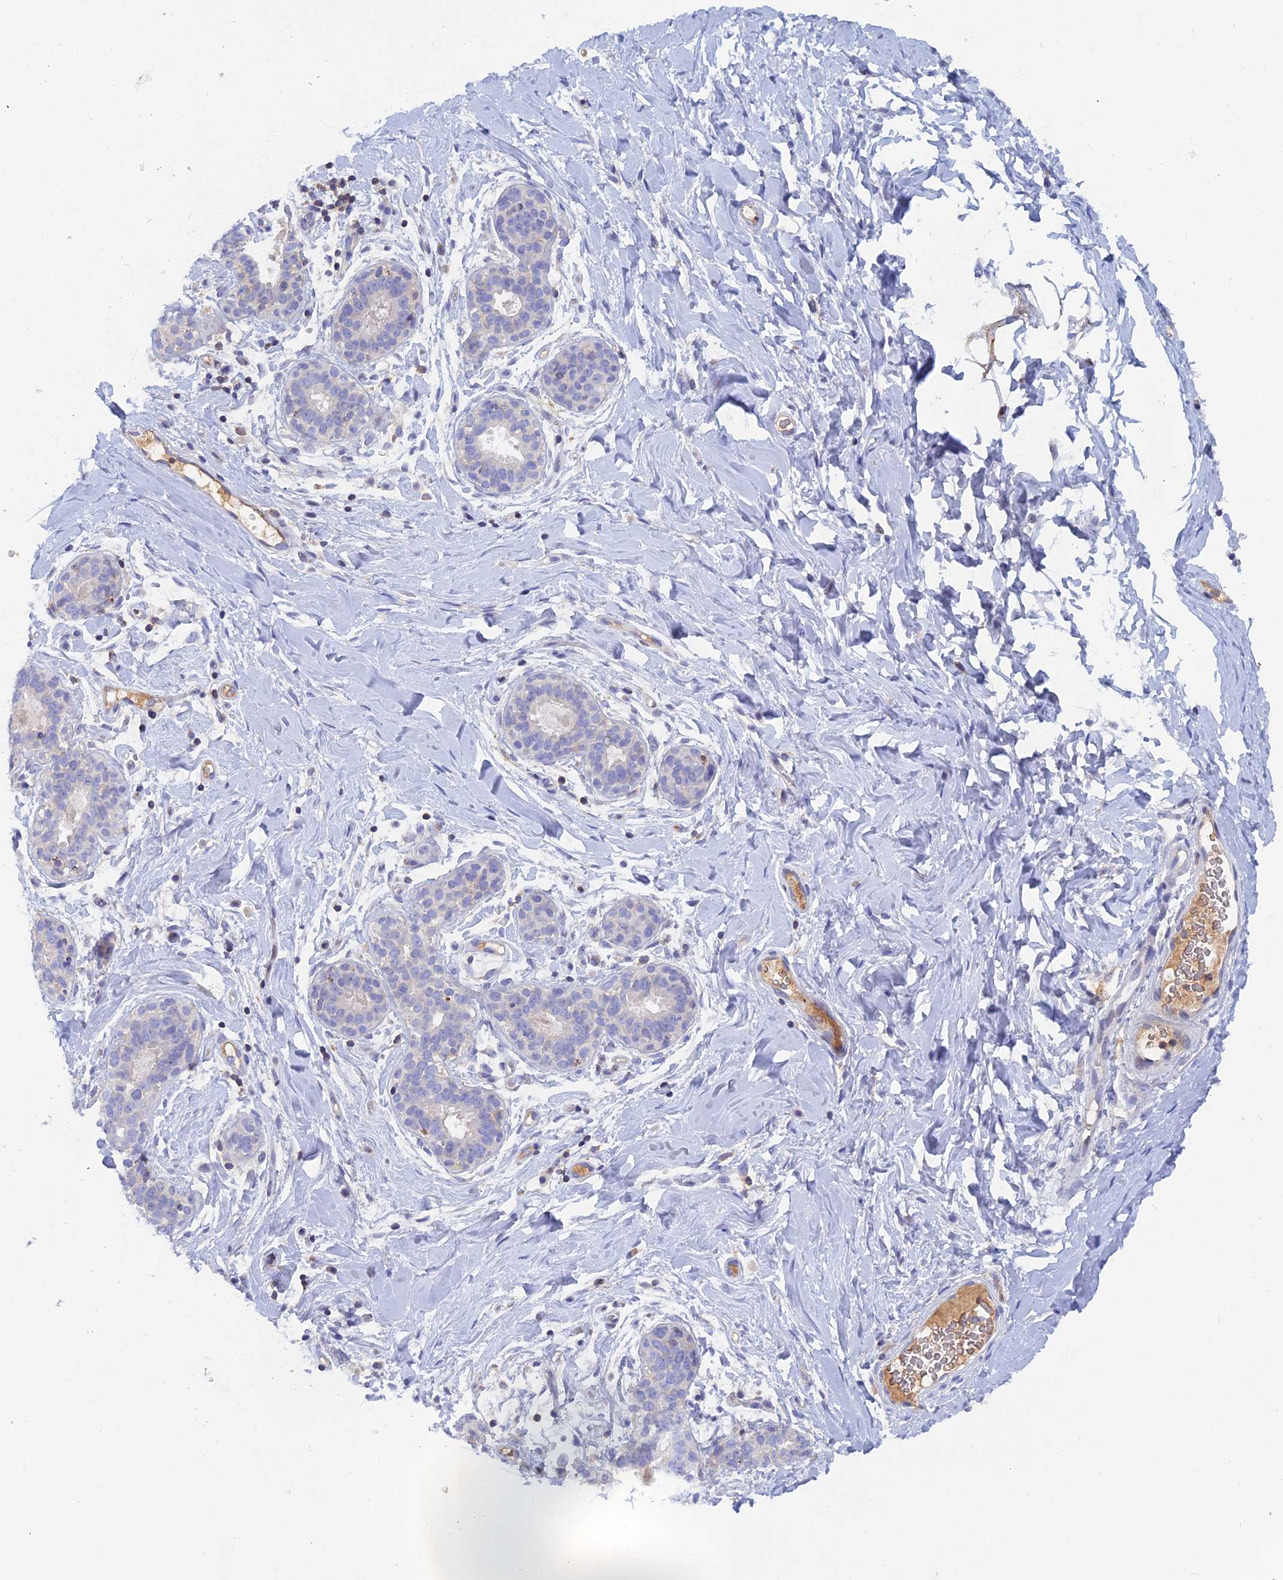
{"staining": {"intensity": "moderate", "quantity": "25%-75%", "location": "cytoplasmic/membranous"}, "tissue": "adipose tissue", "cell_type": "Adipocytes", "image_type": "normal", "snomed": [{"axis": "morphology", "description": "Normal tissue, NOS"}, {"axis": "topography", "description": "Breast"}], "caption": "Immunohistochemical staining of unremarkable human adipose tissue reveals medium levels of moderate cytoplasmic/membranous expression in about 25%-75% of adipocytes. (DAB IHC with brightfield microscopy, high magnification).", "gene": "ACP7", "patient": {"sex": "female", "age": 26}}